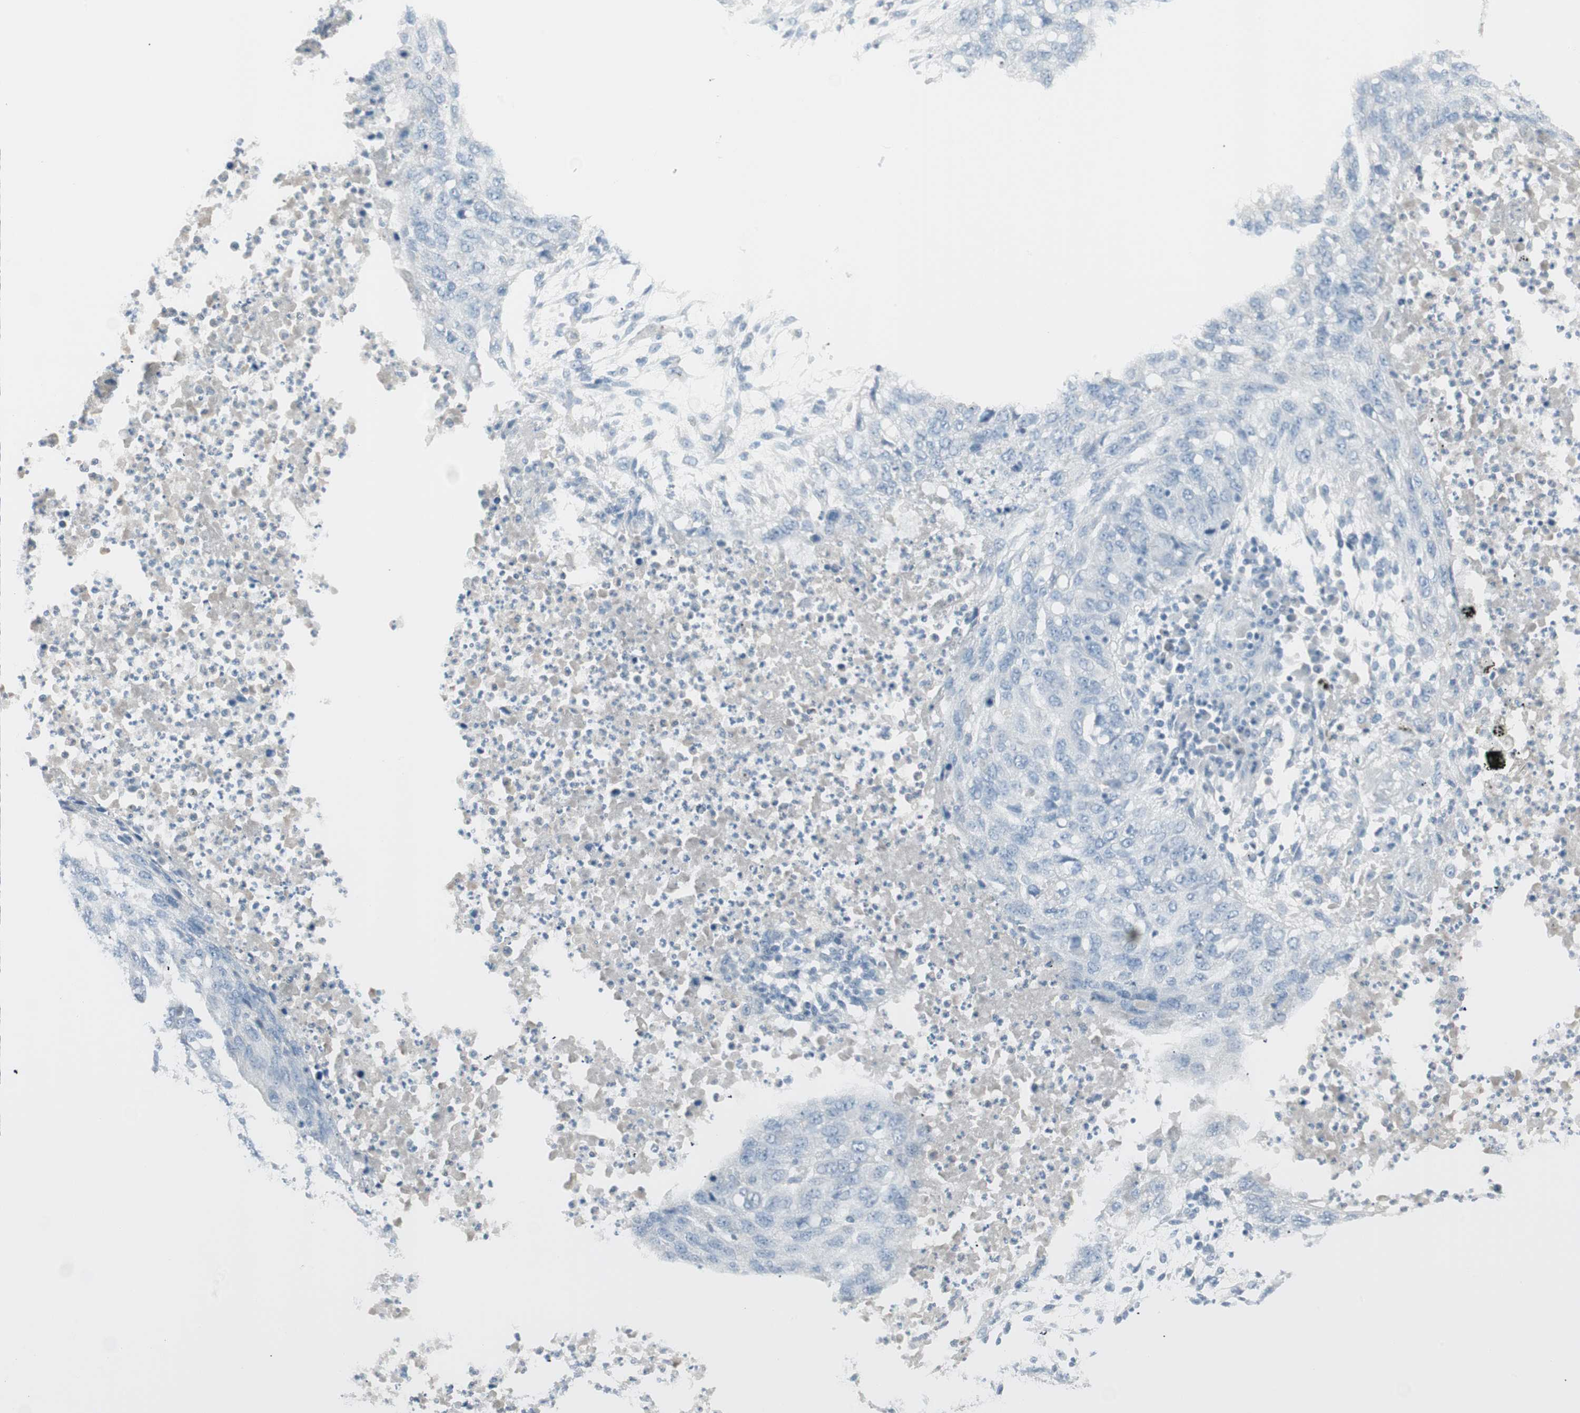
{"staining": {"intensity": "negative", "quantity": "none", "location": "none"}, "tissue": "lung cancer", "cell_type": "Tumor cells", "image_type": "cancer", "snomed": [{"axis": "morphology", "description": "Squamous cell carcinoma, NOS"}, {"axis": "topography", "description": "Lung"}], "caption": "A histopathology image of lung cancer (squamous cell carcinoma) stained for a protein exhibits no brown staining in tumor cells.", "gene": "ITLN2", "patient": {"sex": "female", "age": 63}}